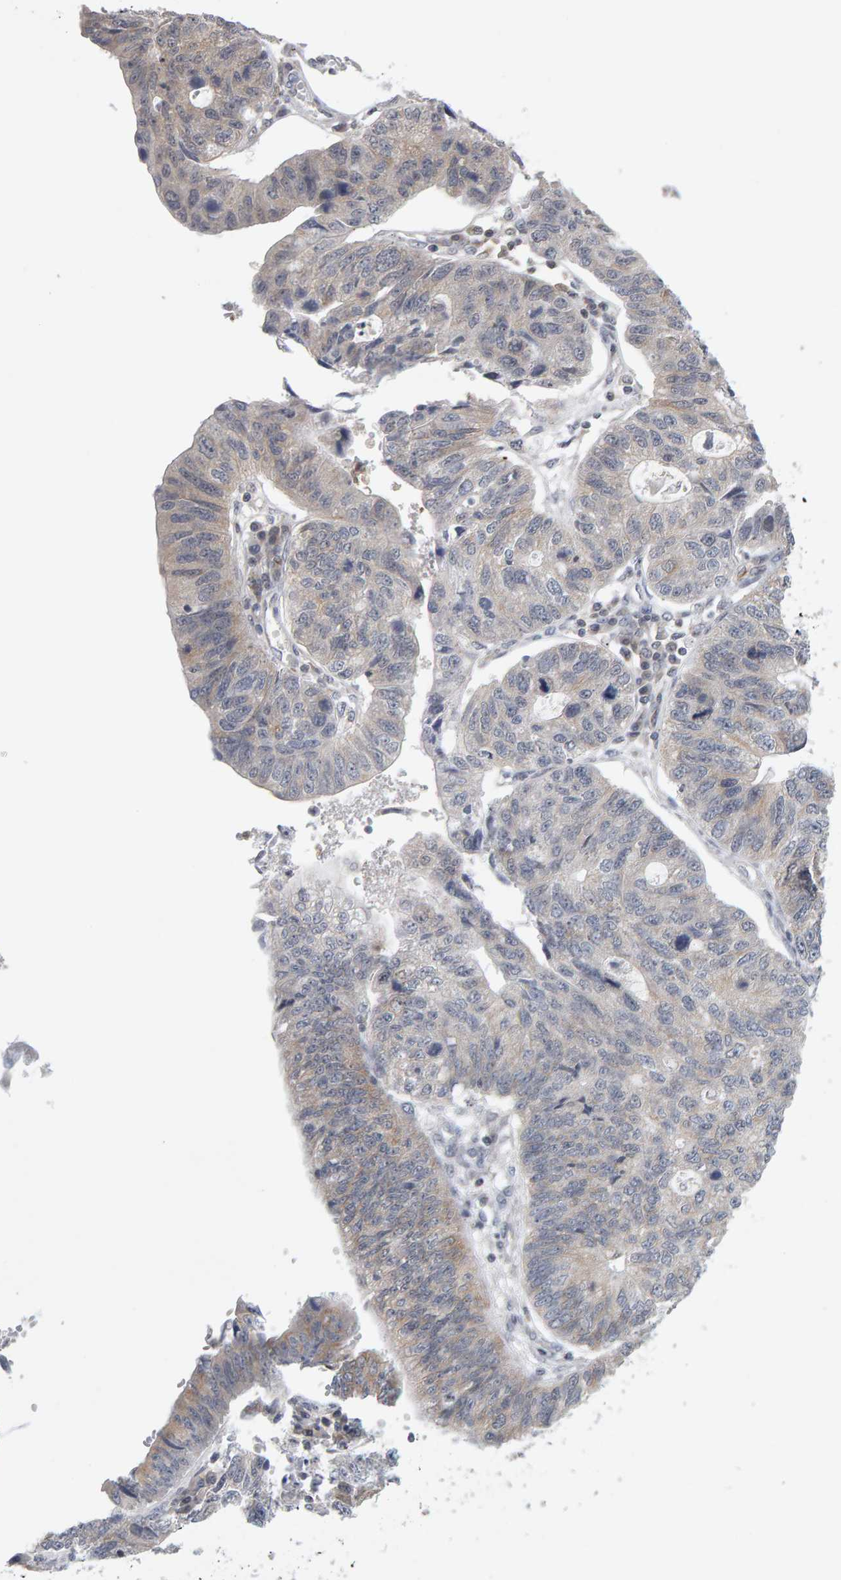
{"staining": {"intensity": "weak", "quantity": "25%-75%", "location": "cytoplasmic/membranous"}, "tissue": "stomach cancer", "cell_type": "Tumor cells", "image_type": "cancer", "snomed": [{"axis": "morphology", "description": "Adenocarcinoma, NOS"}, {"axis": "topography", "description": "Stomach"}], "caption": "Stomach cancer (adenocarcinoma) tissue reveals weak cytoplasmic/membranous positivity in approximately 25%-75% of tumor cells, visualized by immunohistochemistry. Nuclei are stained in blue.", "gene": "MSRA", "patient": {"sex": "male", "age": 59}}